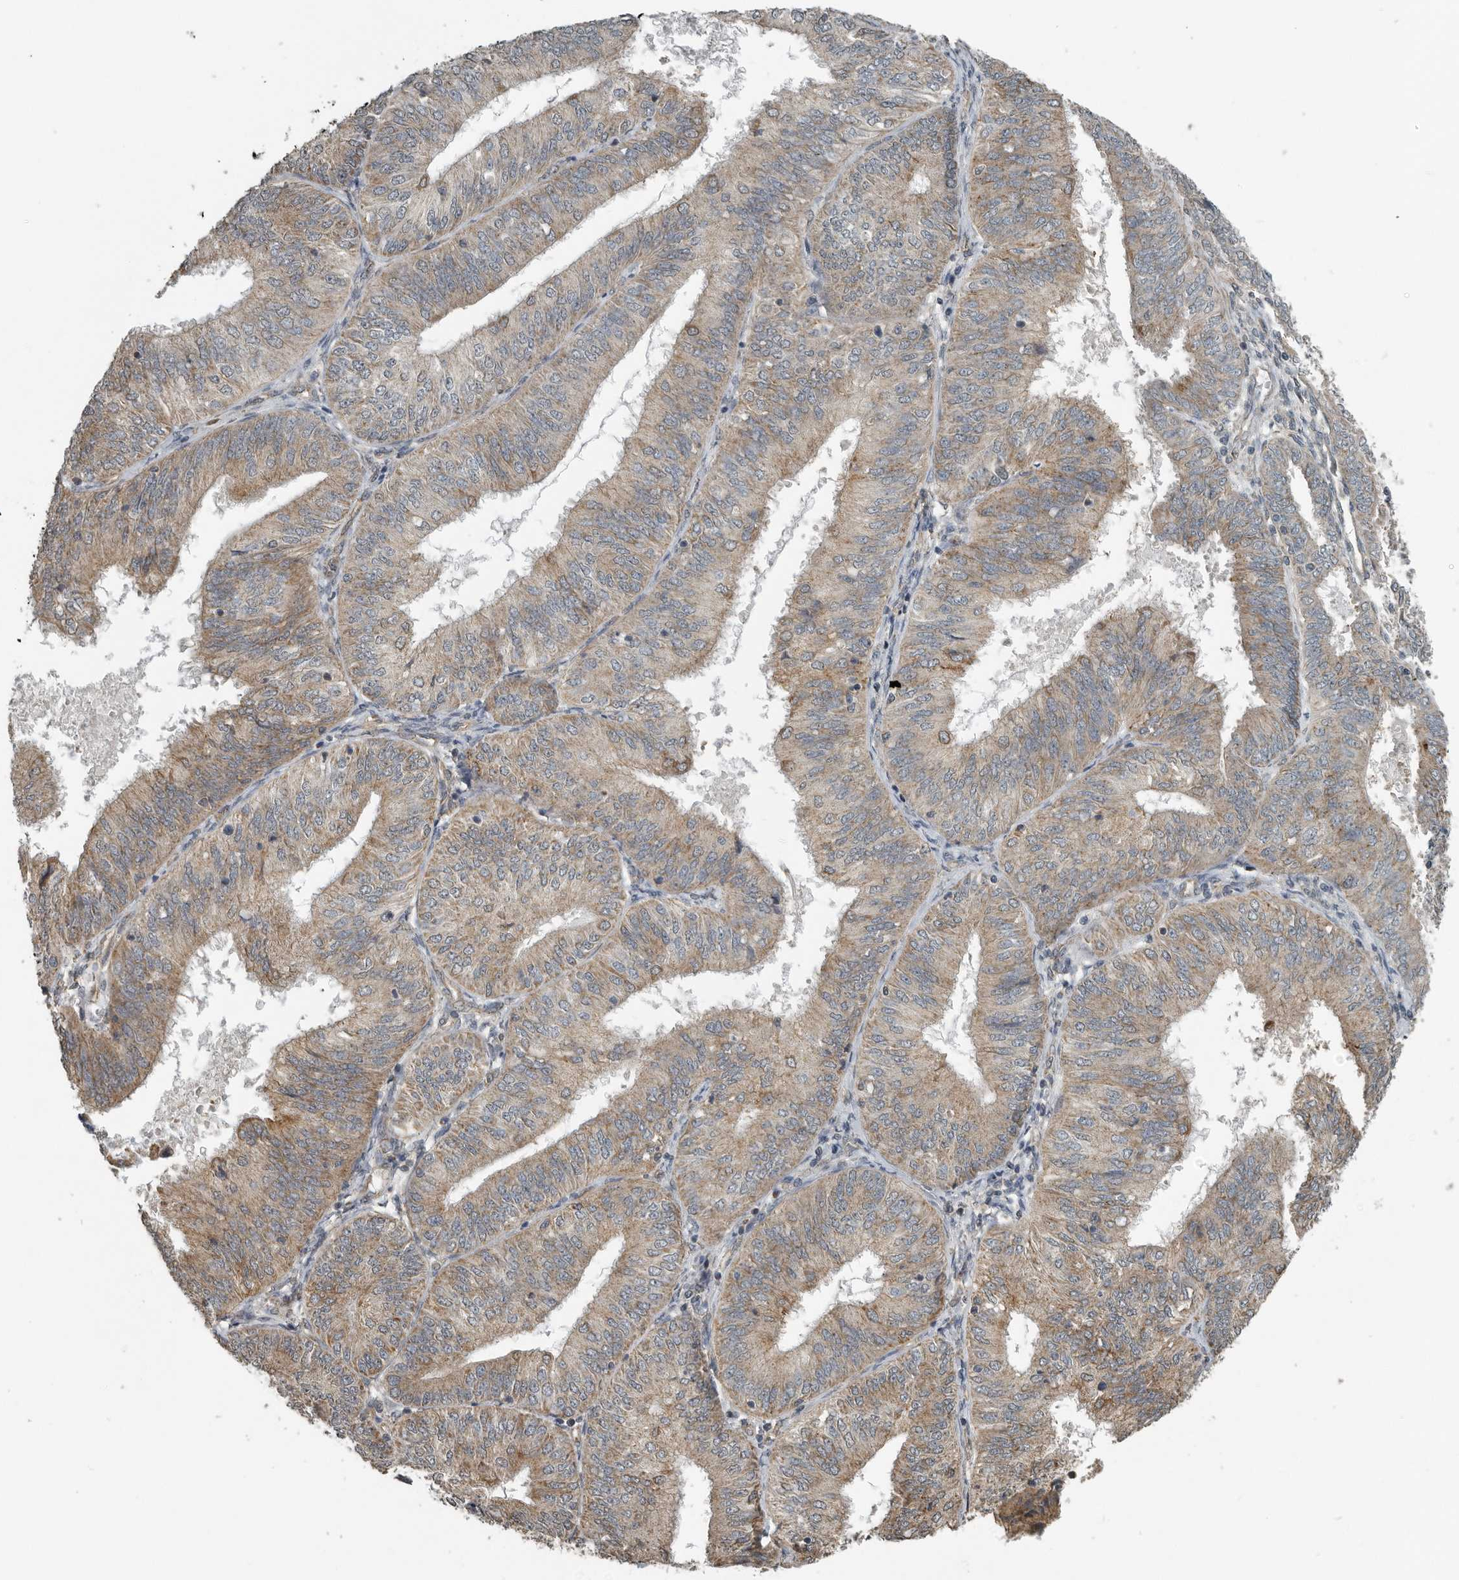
{"staining": {"intensity": "moderate", "quantity": "25%-75%", "location": "cytoplasmic/membranous"}, "tissue": "endometrial cancer", "cell_type": "Tumor cells", "image_type": "cancer", "snomed": [{"axis": "morphology", "description": "Adenocarcinoma, NOS"}, {"axis": "topography", "description": "Endometrium"}], "caption": "Endometrial adenocarcinoma was stained to show a protein in brown. There is medium levels of moderate cytoplasmic/membranous staining in approximately 25%-75% of tumor cells. Nuclei are stained in blue.", "gene": "AFAP1", "patient": {"sex": "female", "age": 58}}